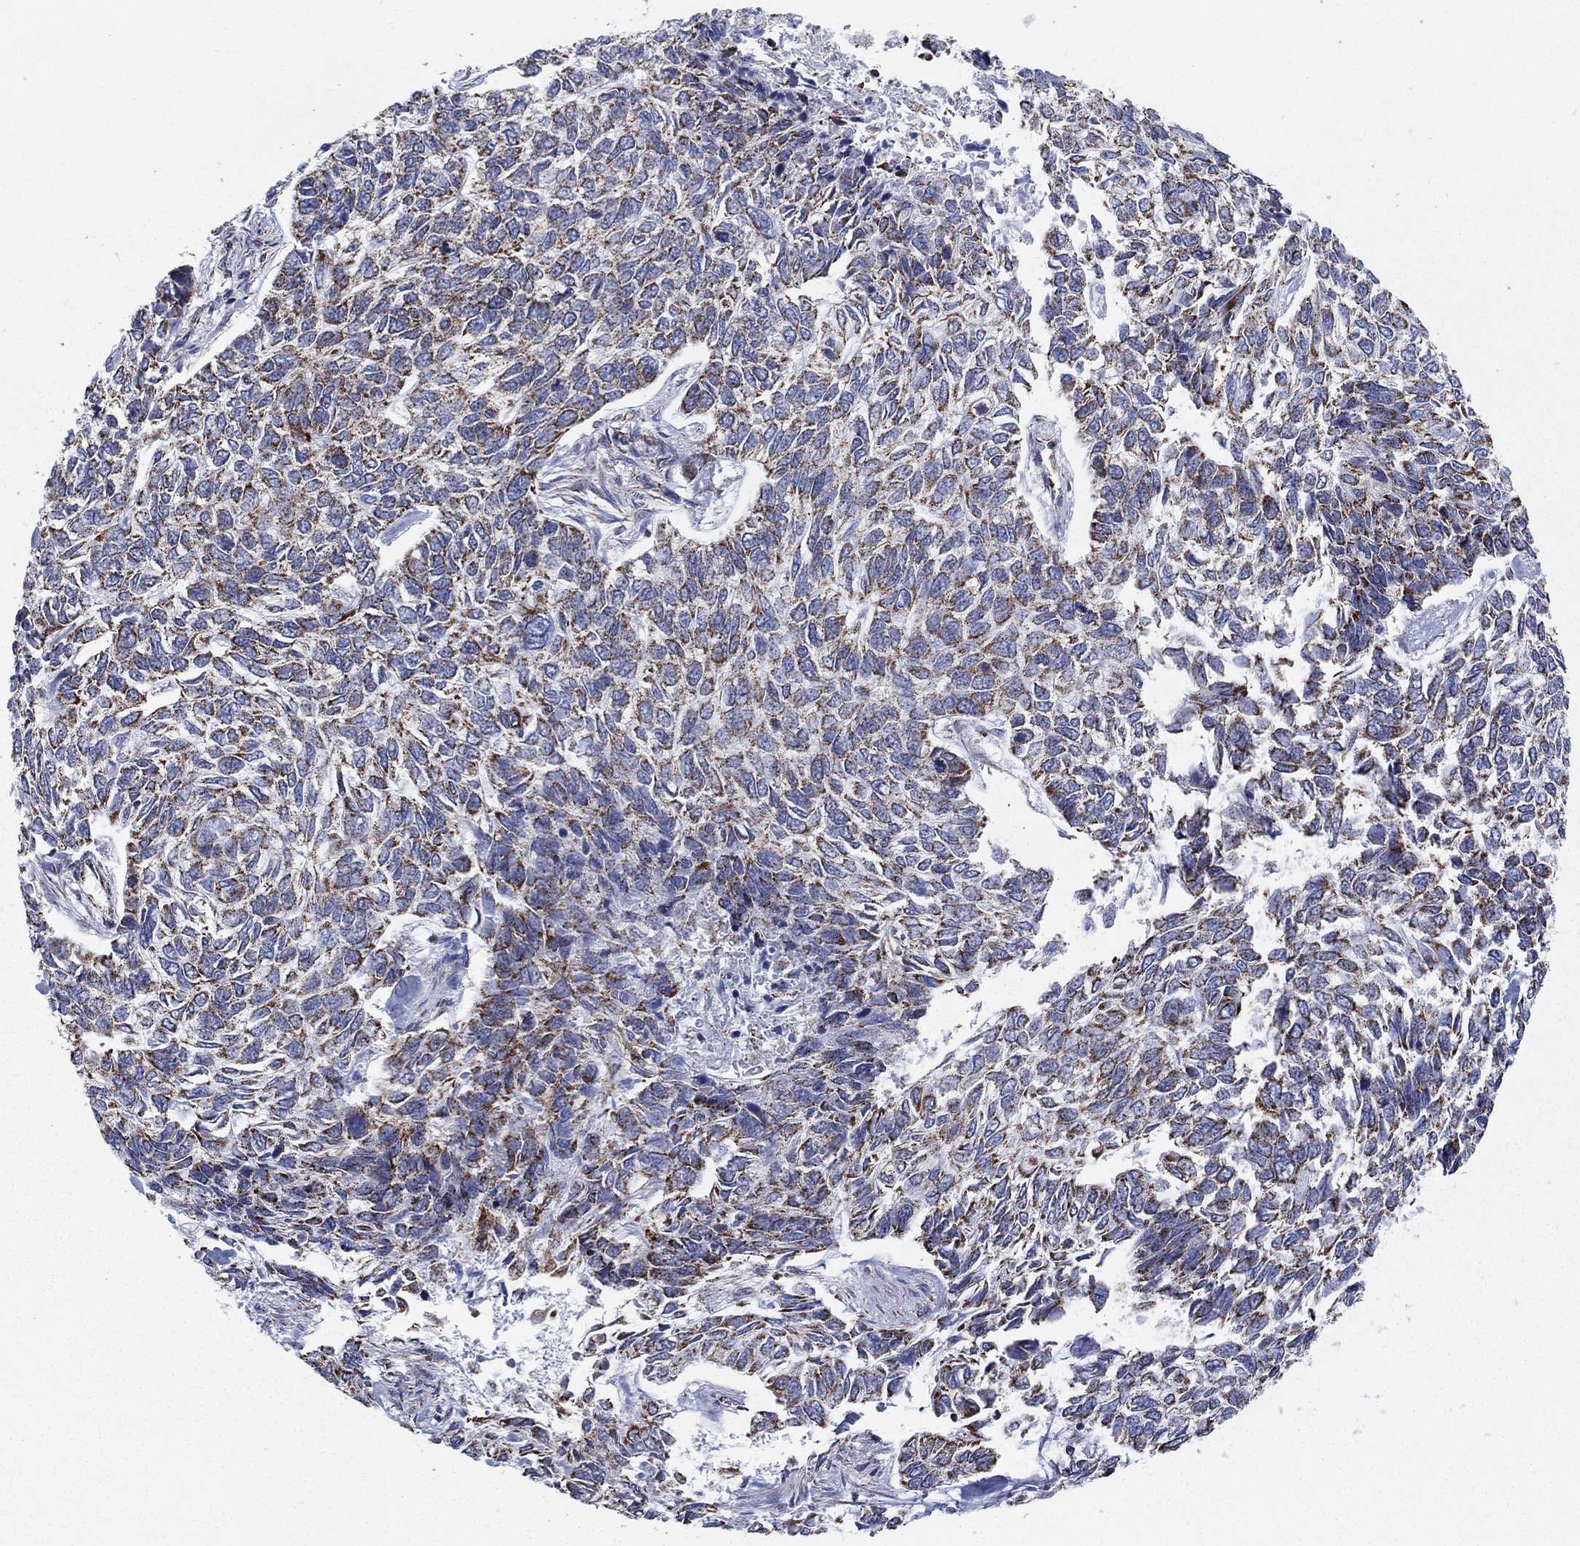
{"staining": {"intensity": "strong", "quantity": "25%-75%", "location": "cytoplasmic/membranous"}, "tissue": "skin cancer", "cell_type": "Tumor cells", "image_type": "cancer", "snomed": [{"axis": "morphology", "description": "Basal cell carcinoma"}, {"axis": "topography", "description": "Skin"}], "caption": "Immunohistochemical staining of skin cancer (basal cell carcinoma) exhibits high levels of strong cytoplasmic/membranous protein expression in approximately 25%-75% of tumor cells.", "gene": "KISS1R", "patient": {"sex": "female", "age": 65}}